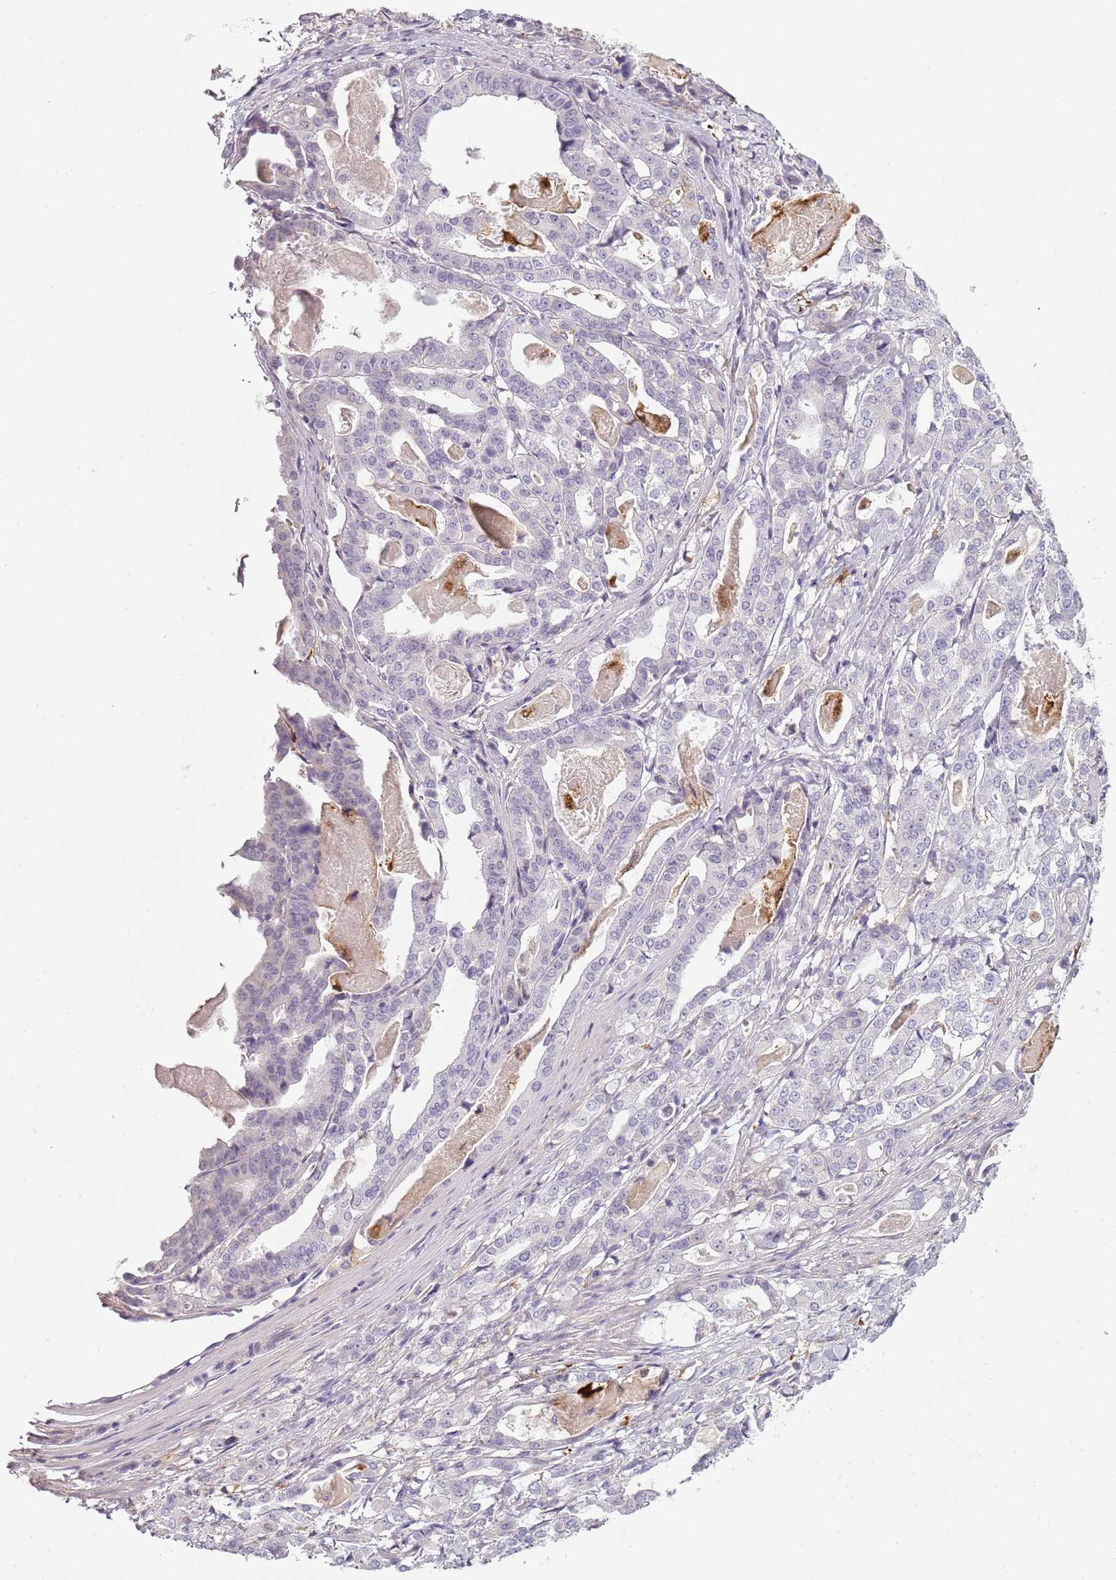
{"staining": {"intensity": "negative", "quantity": "none", "location": "none"}, "tissue": "stomach cancer", "cell_type": "Tumor cells", "image_type": "cancer", "snomed": [{"axis": "morphology", "description": "Adenocarcinoma, NOS"}, {"axis": "topography", "description": "Stomach"}], "caption": "Immunohistochemistry (IHC) photomicrograph of stomach adenocarcinoma stained for a protein (brown), which reveals no expression in tumor cells. The staining was performed using DAB (3,3'-diaminobenzidine) to visualize the protein expression in brown, while the nuclei were stained in blue with hematoxylin (Magnification: 20x).", "gene": "CC2D2B", "patient": {"sex": "male", "age": 48}}